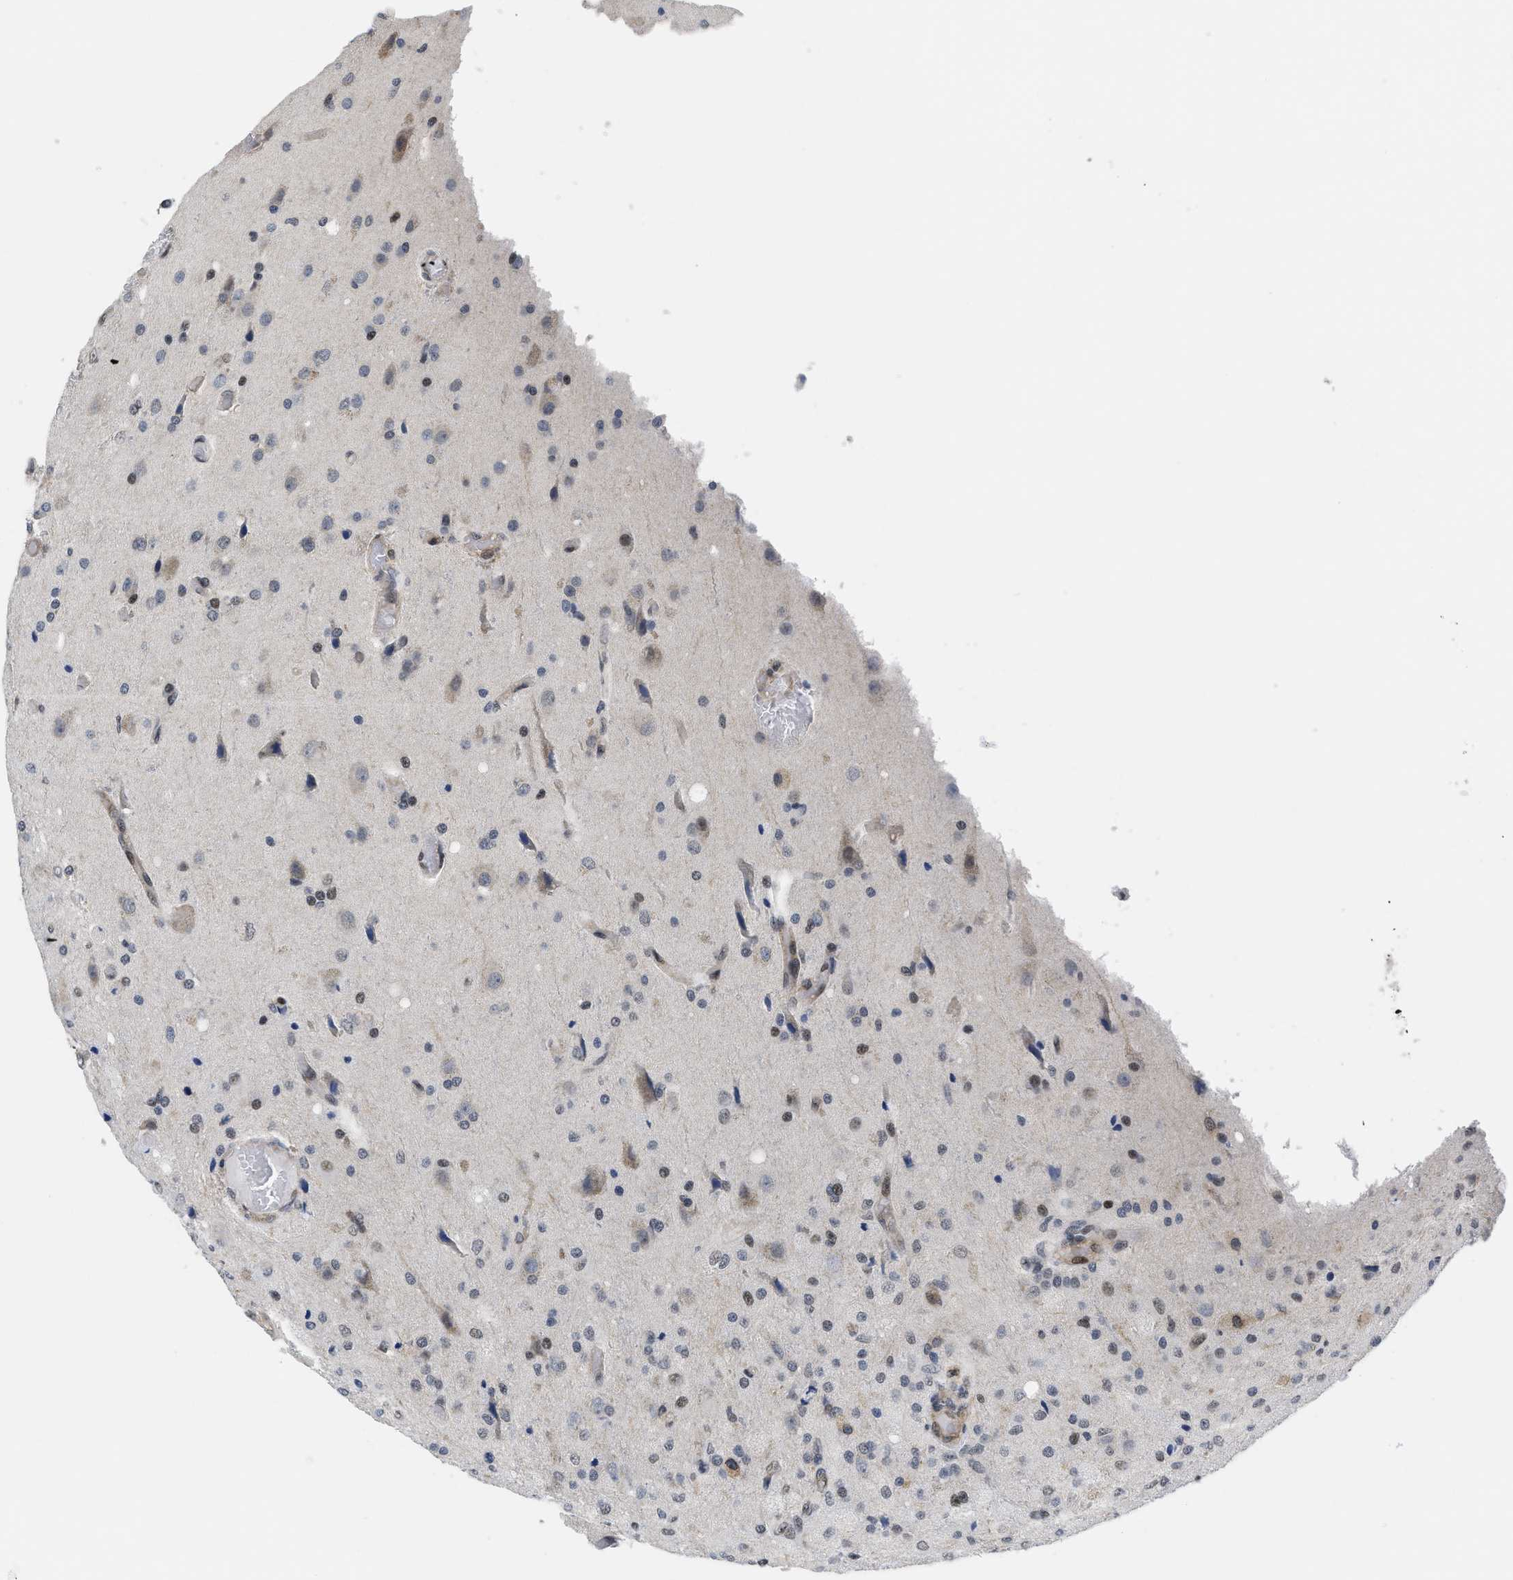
{"staining": {"intensity": "moderate", "quantity": "<25%", "location": "nuclear"}, "tissue": "glioma", "cell_type": "Tumor cells", "image_type": "cancer", "snomed": [{"axis": "morphology", "description": "Normal tissue, NOS"}, {"axis": "morphology", "description": "Glioma, malignant, High grade"}, {"axis": "topography", "description": "Cerebral cortex"}], "caption": "Tumor cells show low levels of moderate nuclear expression in about <25% of cells in malignant glioma (high-grade).", "gene": "HIF1A", "patient": {"sex": "male", "age": 77}}